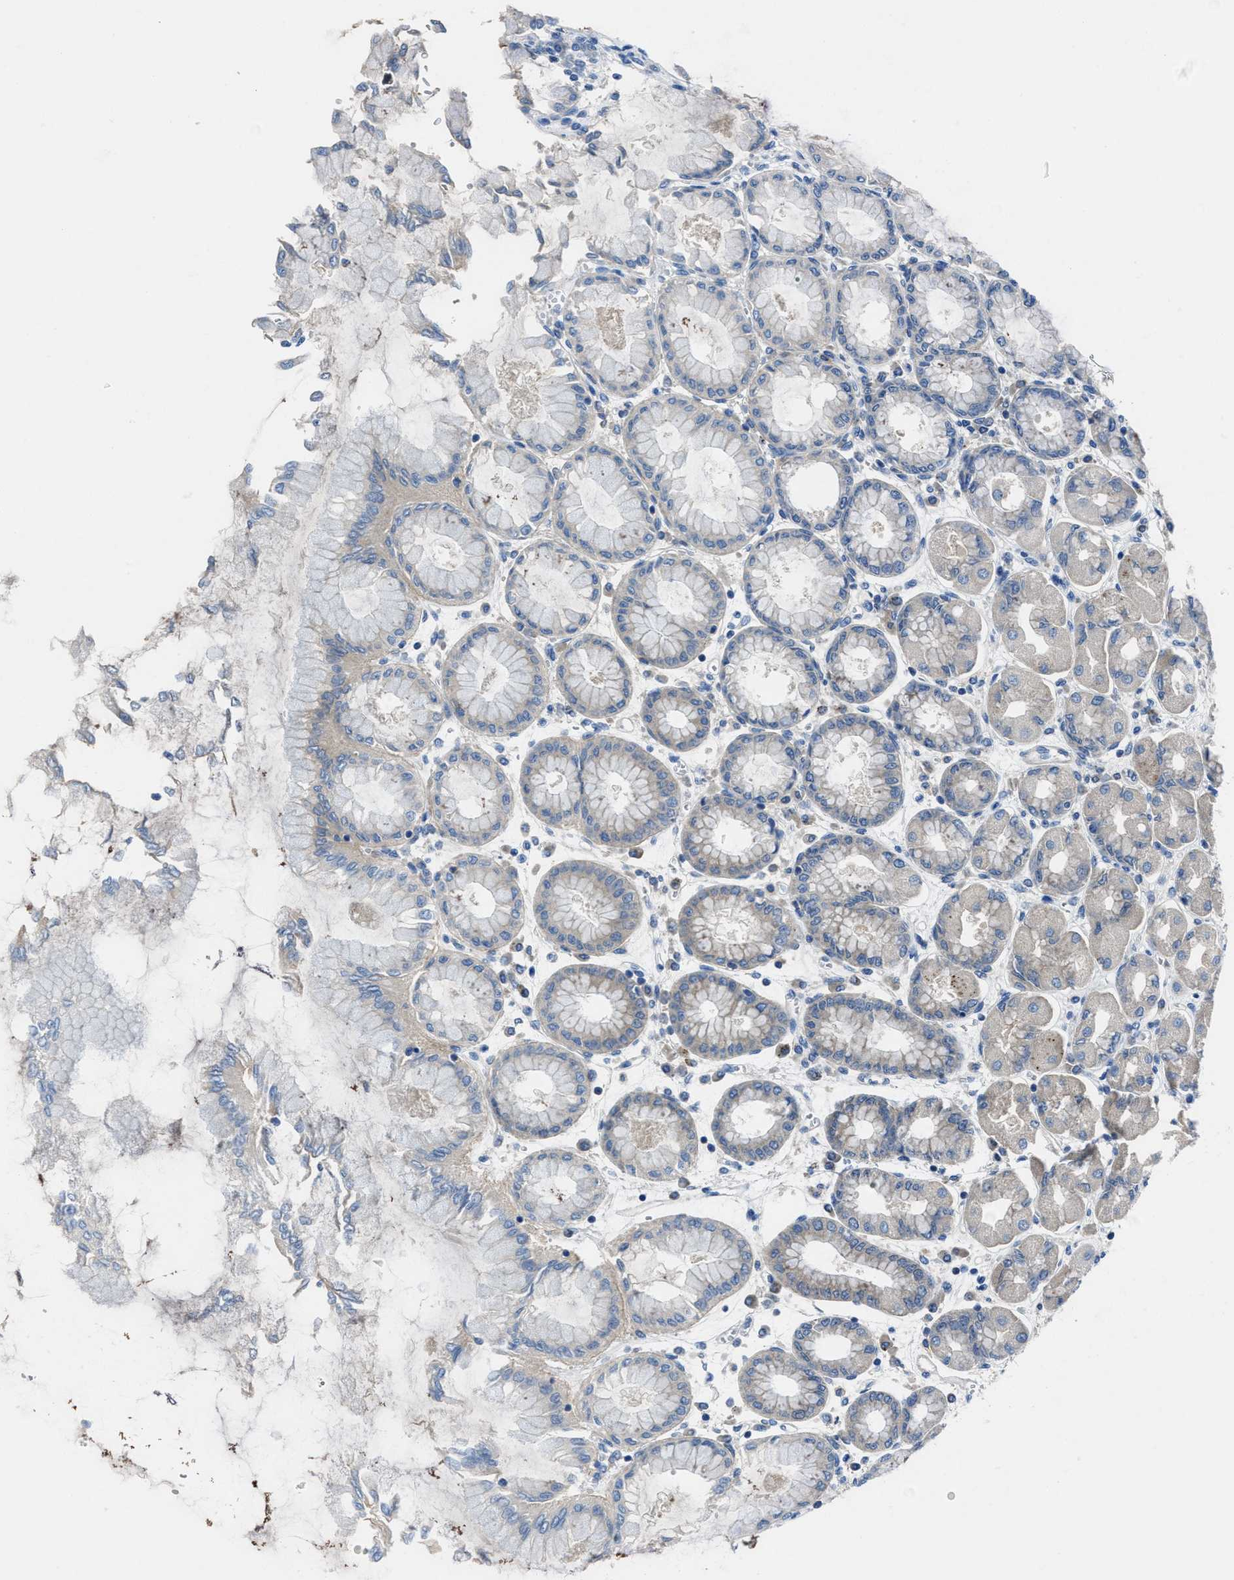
{"staining": {"intensity": "moderate", "quantity": "25%-75%", "location": "cytoplasmic/membranous"}, "tissue": "stomach", "cell_type": "Glandular cells", "image_type": "normal", "snomed": [{"axis": "morphology", "description": "Normal tissue, NOS"}, {"axis": "topography", "description": "Stomach, upper"}], "caption": "Immunohistochemistry (IHC) of normal stomach demonstrates medium levels of moderate cytoplasmic/membranous staining in approximately 25%-75% of glandular cells.", "gene": "MAP3K20", "patient": {"sex": "female", "age": 56}}